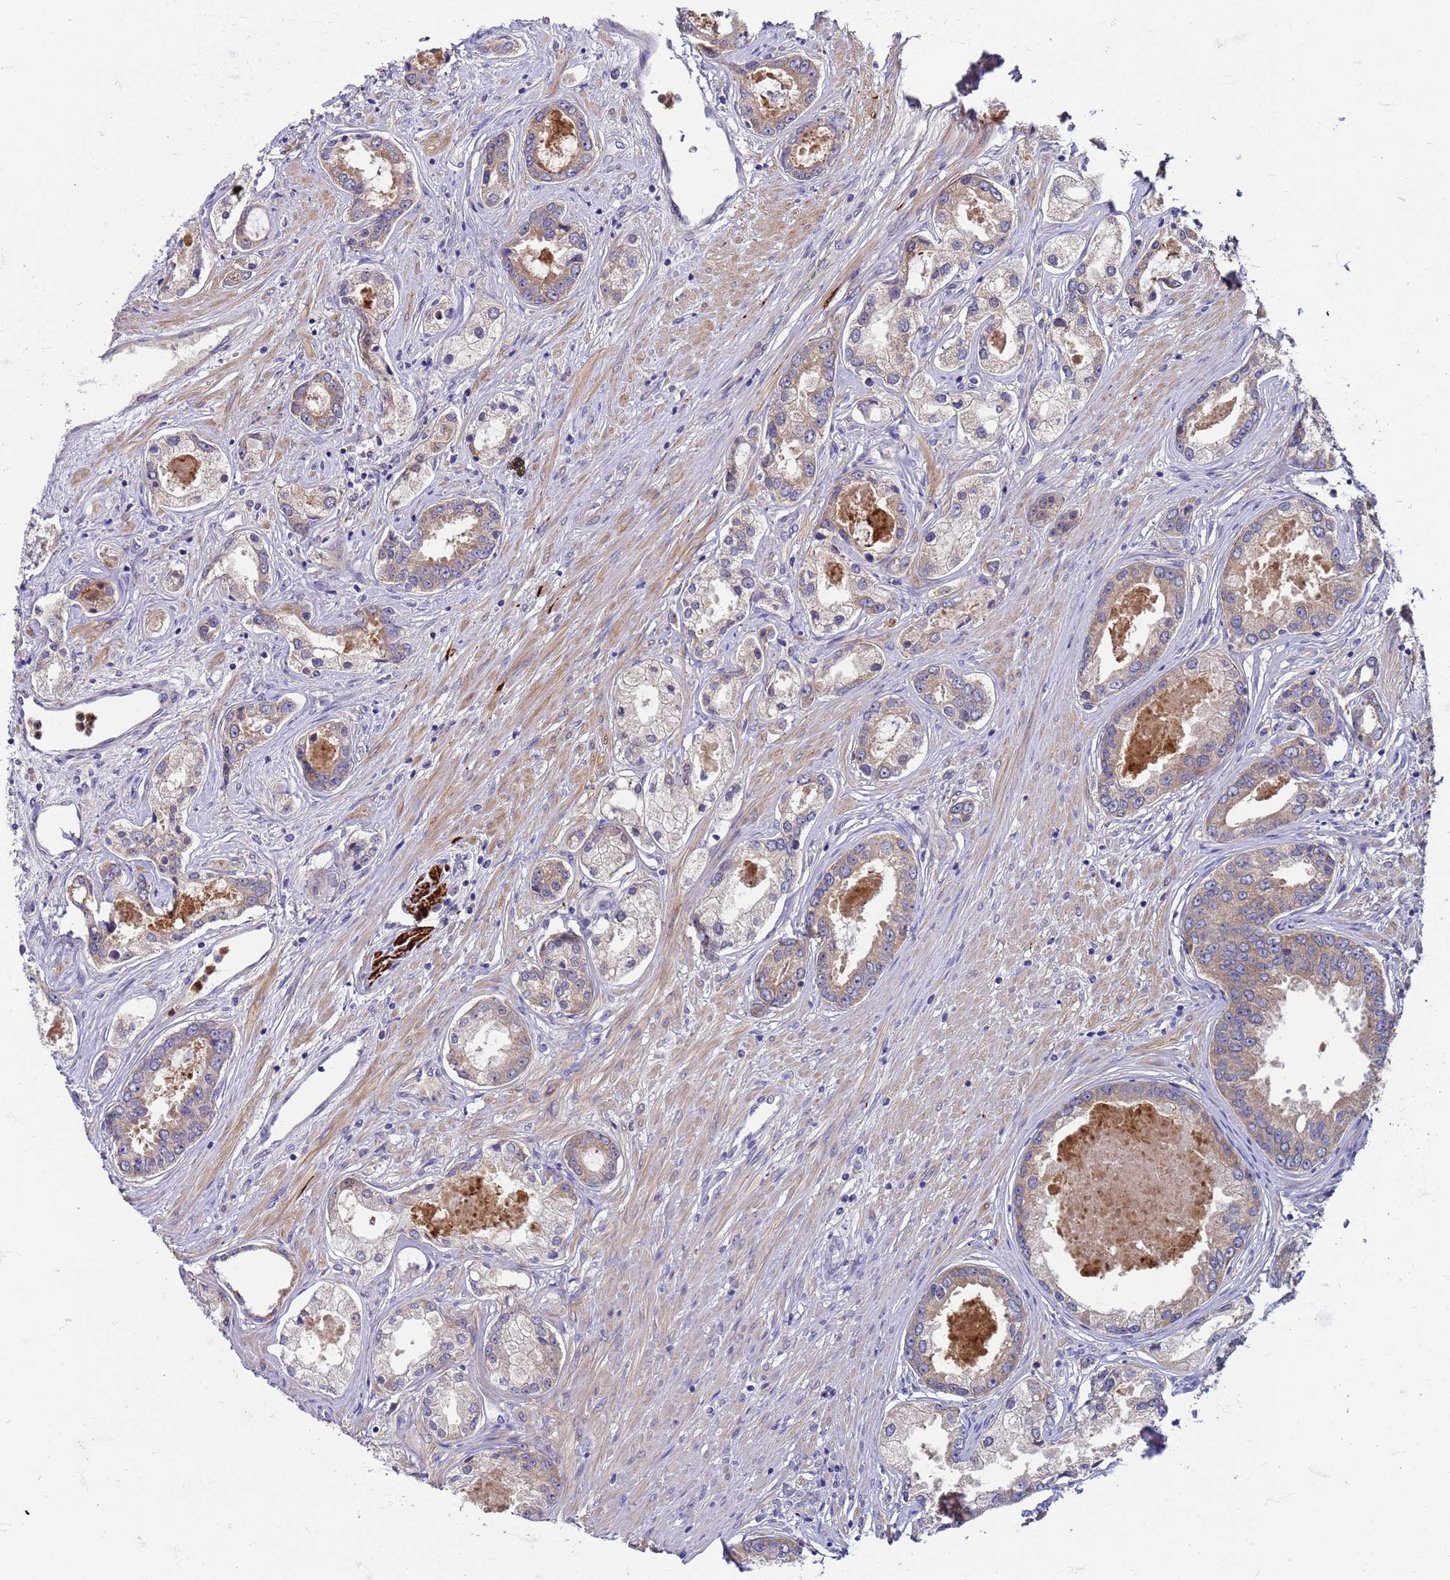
{"staining": {"intensity": "weak", "quantity": "25%-75%", "location": "cytoplasmic/membranous"}, "tissue": "prostate cancer", "cell_type": "Tumor cells", "image_type": "cancer", "snomed": [{"axis": "morphology", "description": "Adenocarcinoma, Low grade"}, {"axis": "topography", "description": "Prostate"}], "caption": "The image demonstrates staining of adenocarcinoma (low-grade) (prostate), revealing weak cytoplasmic/membranous protein positivity (brown color) within tumor cells. (Stains: DAB in brown, nuclei in blue, Microscopy: brightfield microscopy at high magnification).", "gene": "PAQR7", "patient": {"sex": "male", "age": 68}}